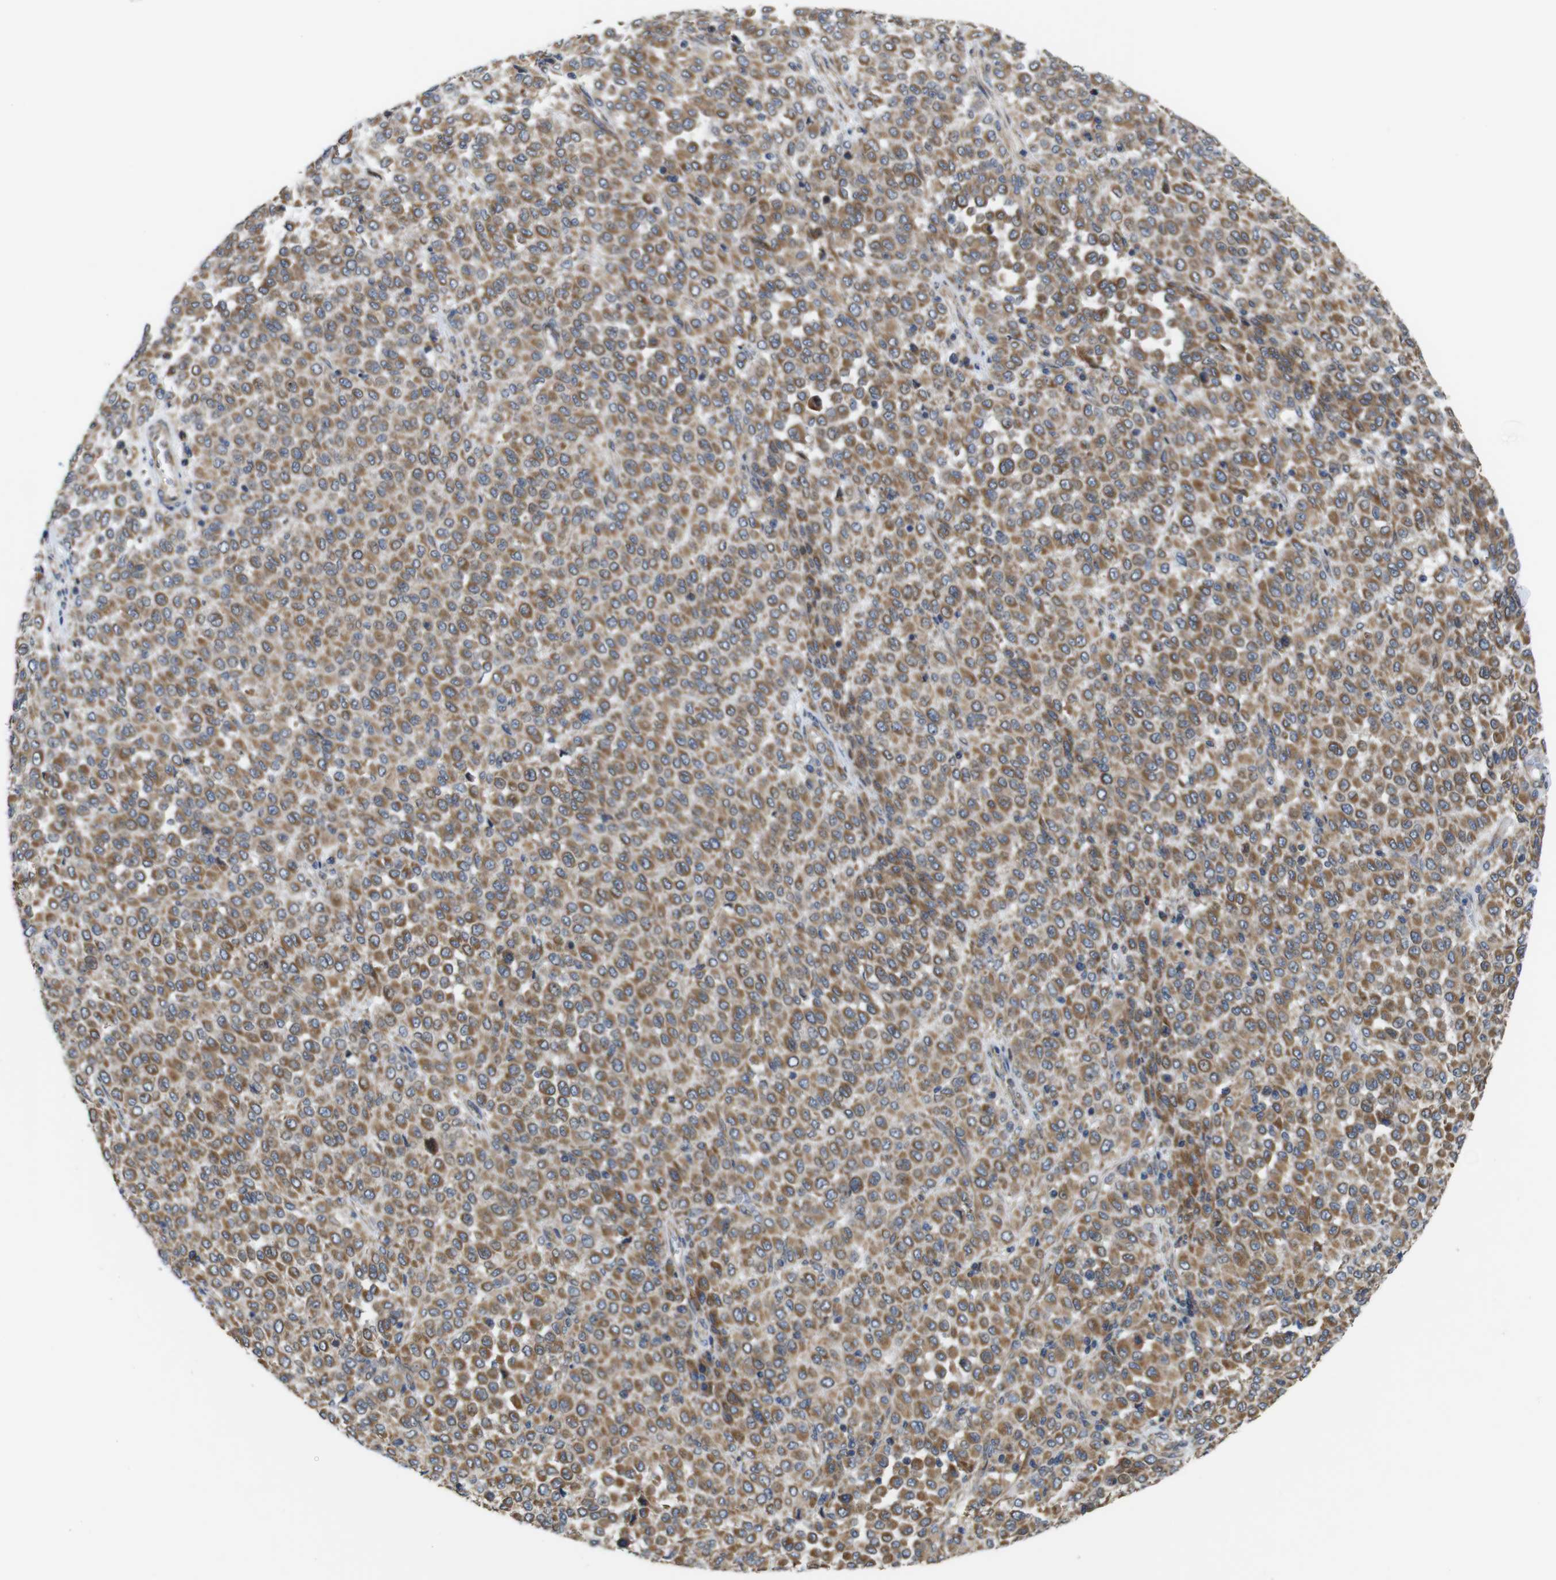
{"staining": {"intensity": "moderate", "quantity": ">75%", "location": "cytoplasmic/membranous"}, "tissue": "melanoma", "cell_type": "Tumor cells", "image_type": "cancer", "snomed": [{"axis": "morphology", "description": "Malignant melanoma, Metastatic site"}, {"axis": "topography", "description": "Pancreas"}], "caption": "An image of human malignant melanoma (metastatic site) stained for a protein exhibits moderate cytoplasmic/membranous brown staining in tumor cells. (Brightfield microscopy of DAB IHC at high magnification).", "gene": "POMK", "patient": {"sex": "female", "age": 30}}